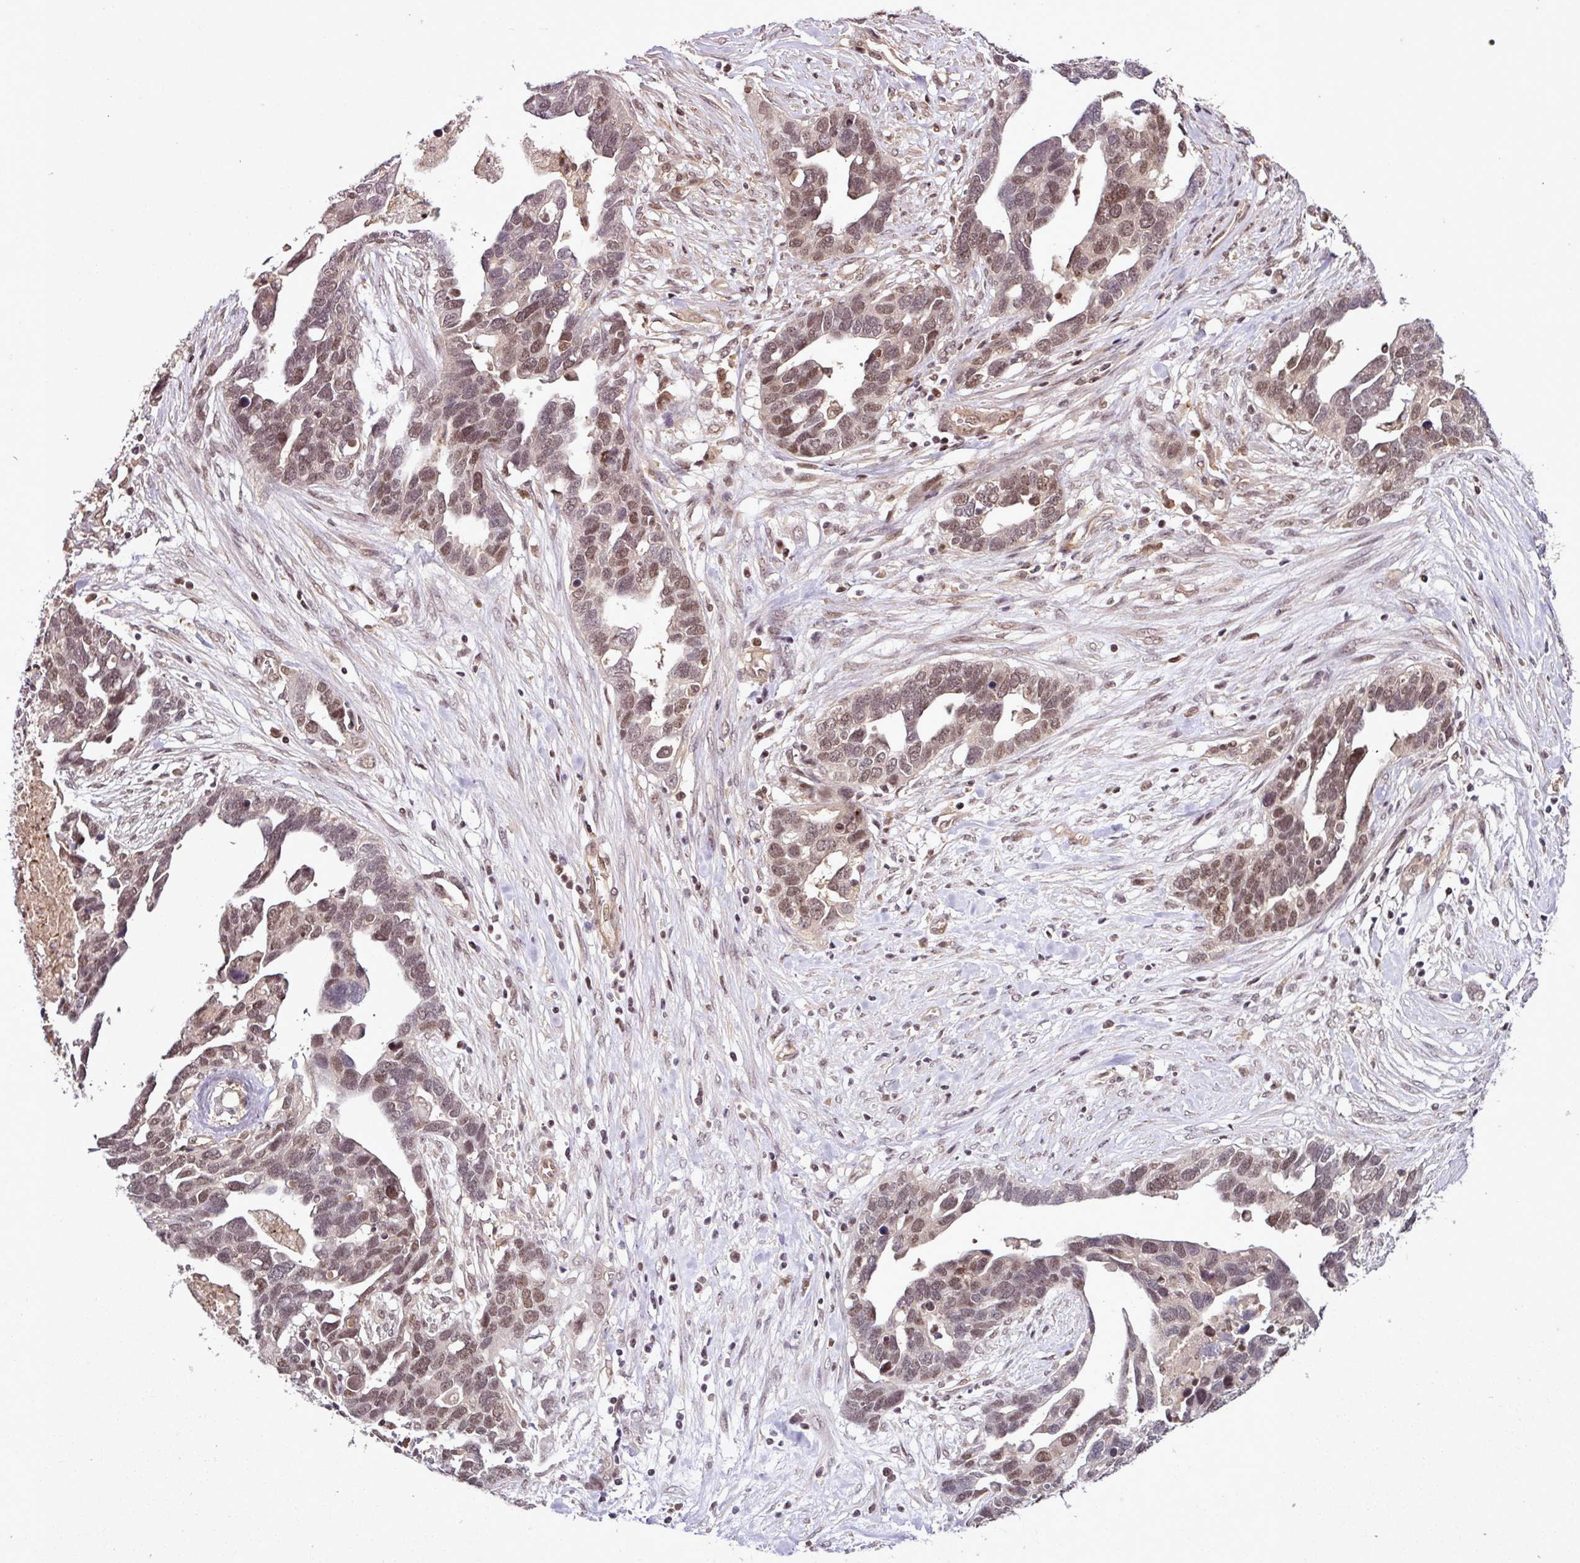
{"staining": {"intensity": "moderate", "quantity": ">75%", "location": "cytoplasmic/membranous,nuclear"}, "tissue": "ovarian cancer", "cell_type": "Tumor cells", "image_type": "cancer", "snomed": [{"axis": "morphology", "description": "Cystadenocarcinoma, serous, NOS"}, {"axis": "topography", "description": "Ovary"}], "caption": "Human ovarian cancer (serous cystadenocarcinoma) stained for a protein (brown) displays moderate cytoplasmic/membranous and nuclear positive staining in about >75% of tumor cells.", "gene": "ITPKC", "patient": {"sex": "female", "age": 54}}